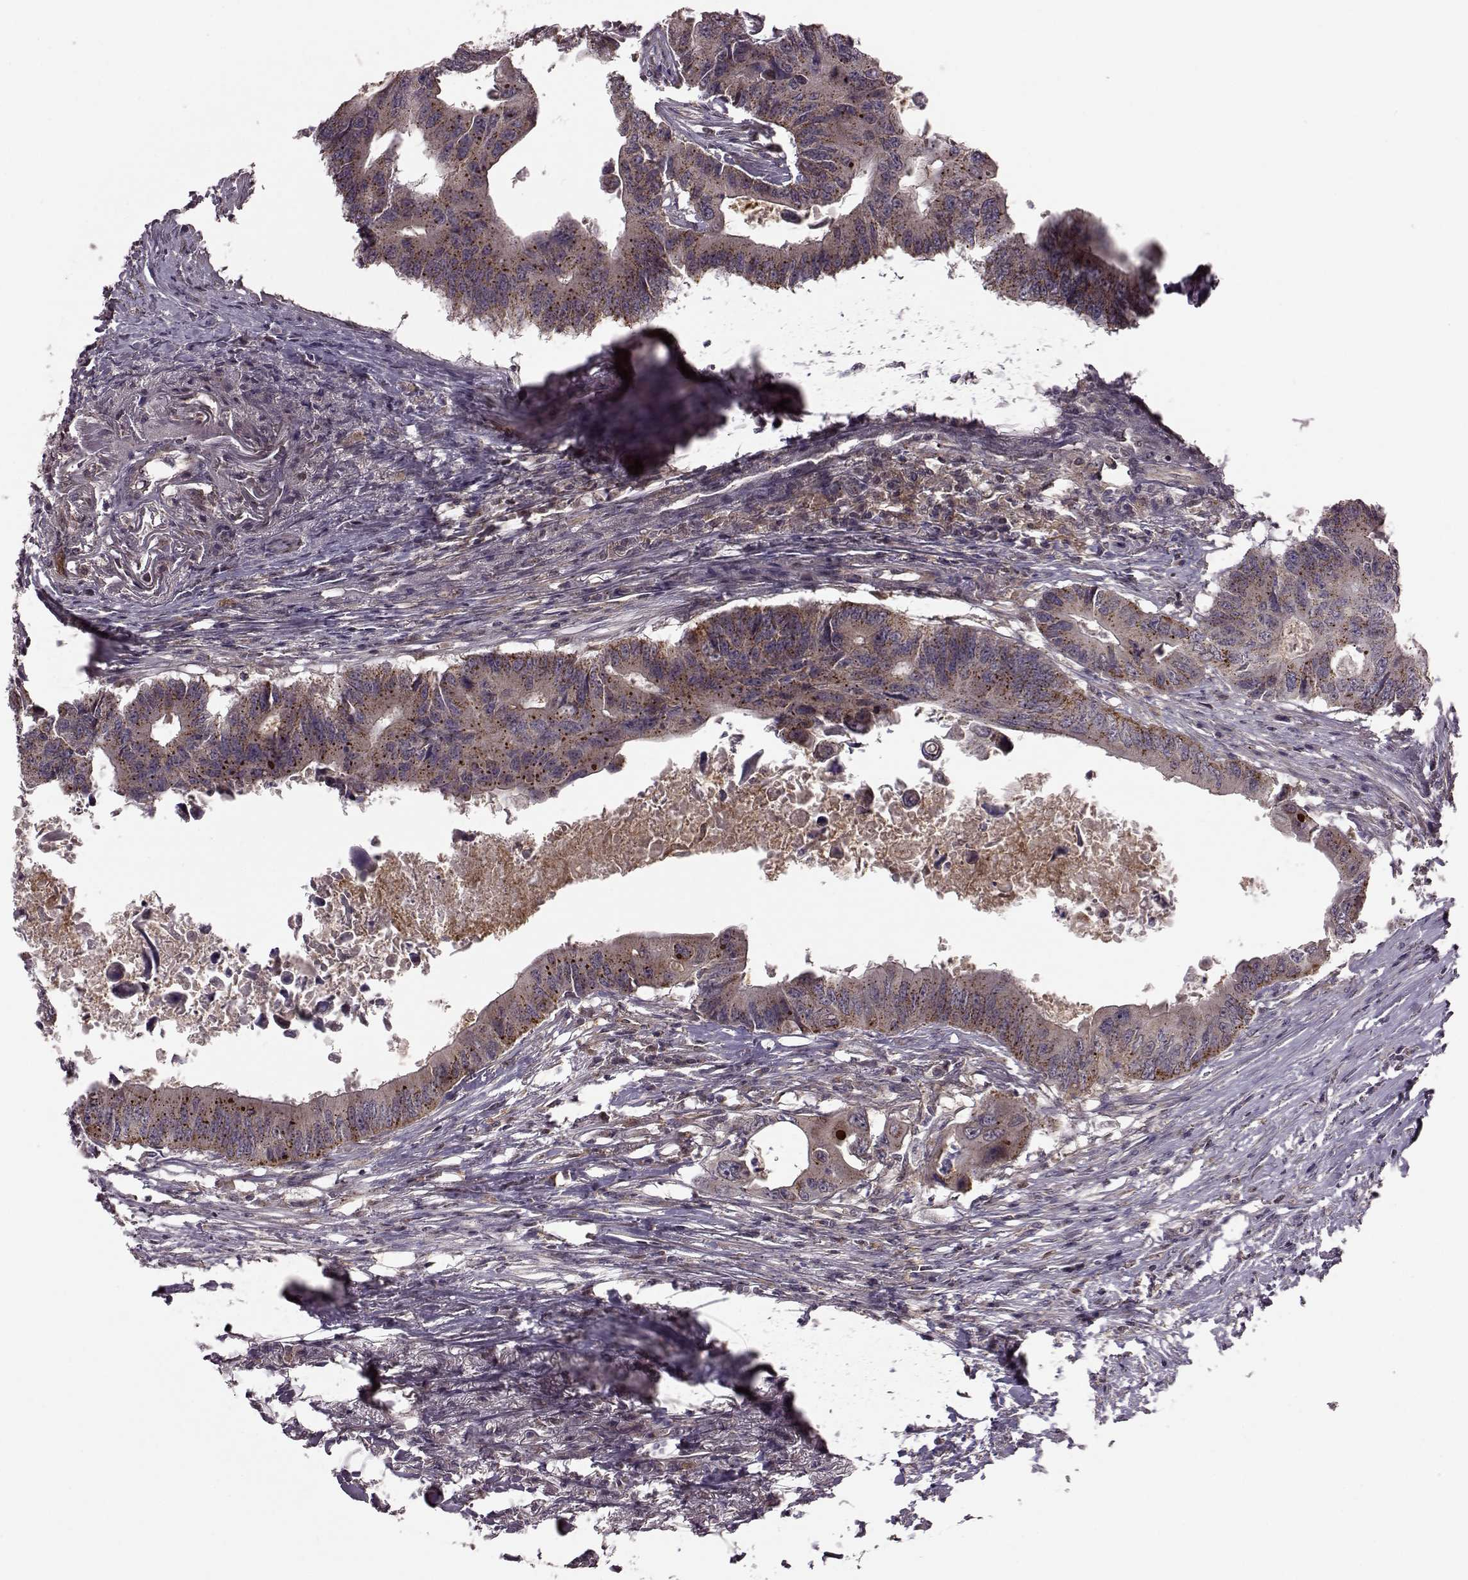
{"staining": {"intensity": "moderate", "quantity": ">75%", "location": "cytoplasmic/membranous"}, "tissue": "colorectal cancer", "cell_type": "Tumor cells", "image_type": "cancer", "snomed": [{"axis": "morphology", "description": "Adenocarcinoma, NOS"}, {"axis": "topography", "description": "Colon"}], "caption": "An immunohistochemistry (IHC) photomicrograph of tumor tissue is shown. Protein staining in brown labels moderate cytoplasmic/membranous positivity in colorectal adenocarcinoma within tumor cells.", "gene": "FNIP2", "patient": {"sex": "male", "age": 71}}